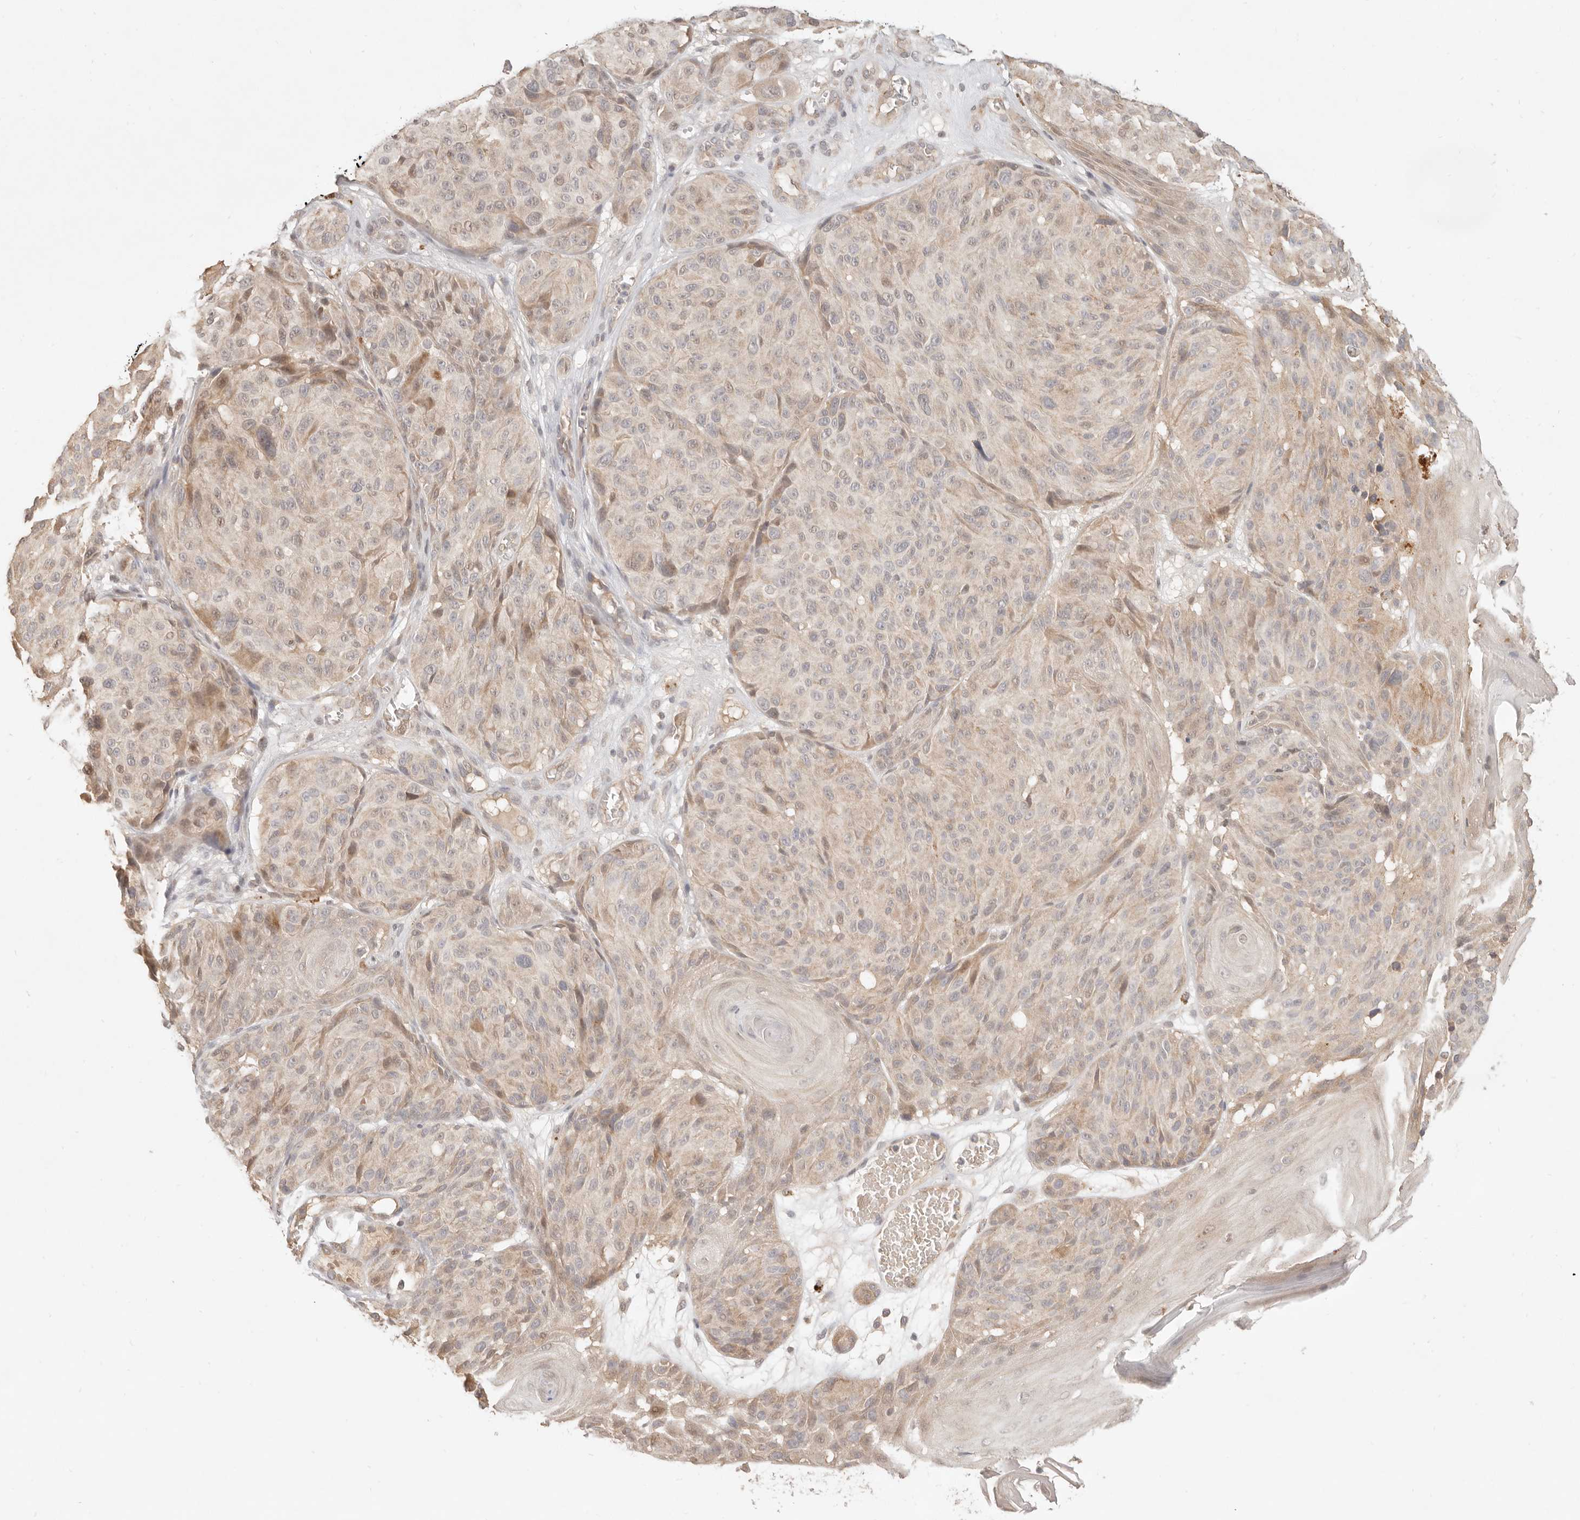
{"staining": {"intensity": "moderate", "quantity": "25%-75%", "location": "cytoplasmic/membranous,nuclear"}, "tissue": "melanoma", "cell_type": "Tumor cells", "image_type": "cancer", "snomed": [{"axis": "morphology", "description": "Malignant melanoma, NOS"}, {"axis": "topography", "description": "Skin"}], "caption": "Protein expression by IHC demonstrates moderate cytoplasmic/membranous and nuclear staining in approximately 25%-75% of tumor cells in melanoma.", "gene": "MEP1A", "patient": {"sex": "male", "age": 83}}